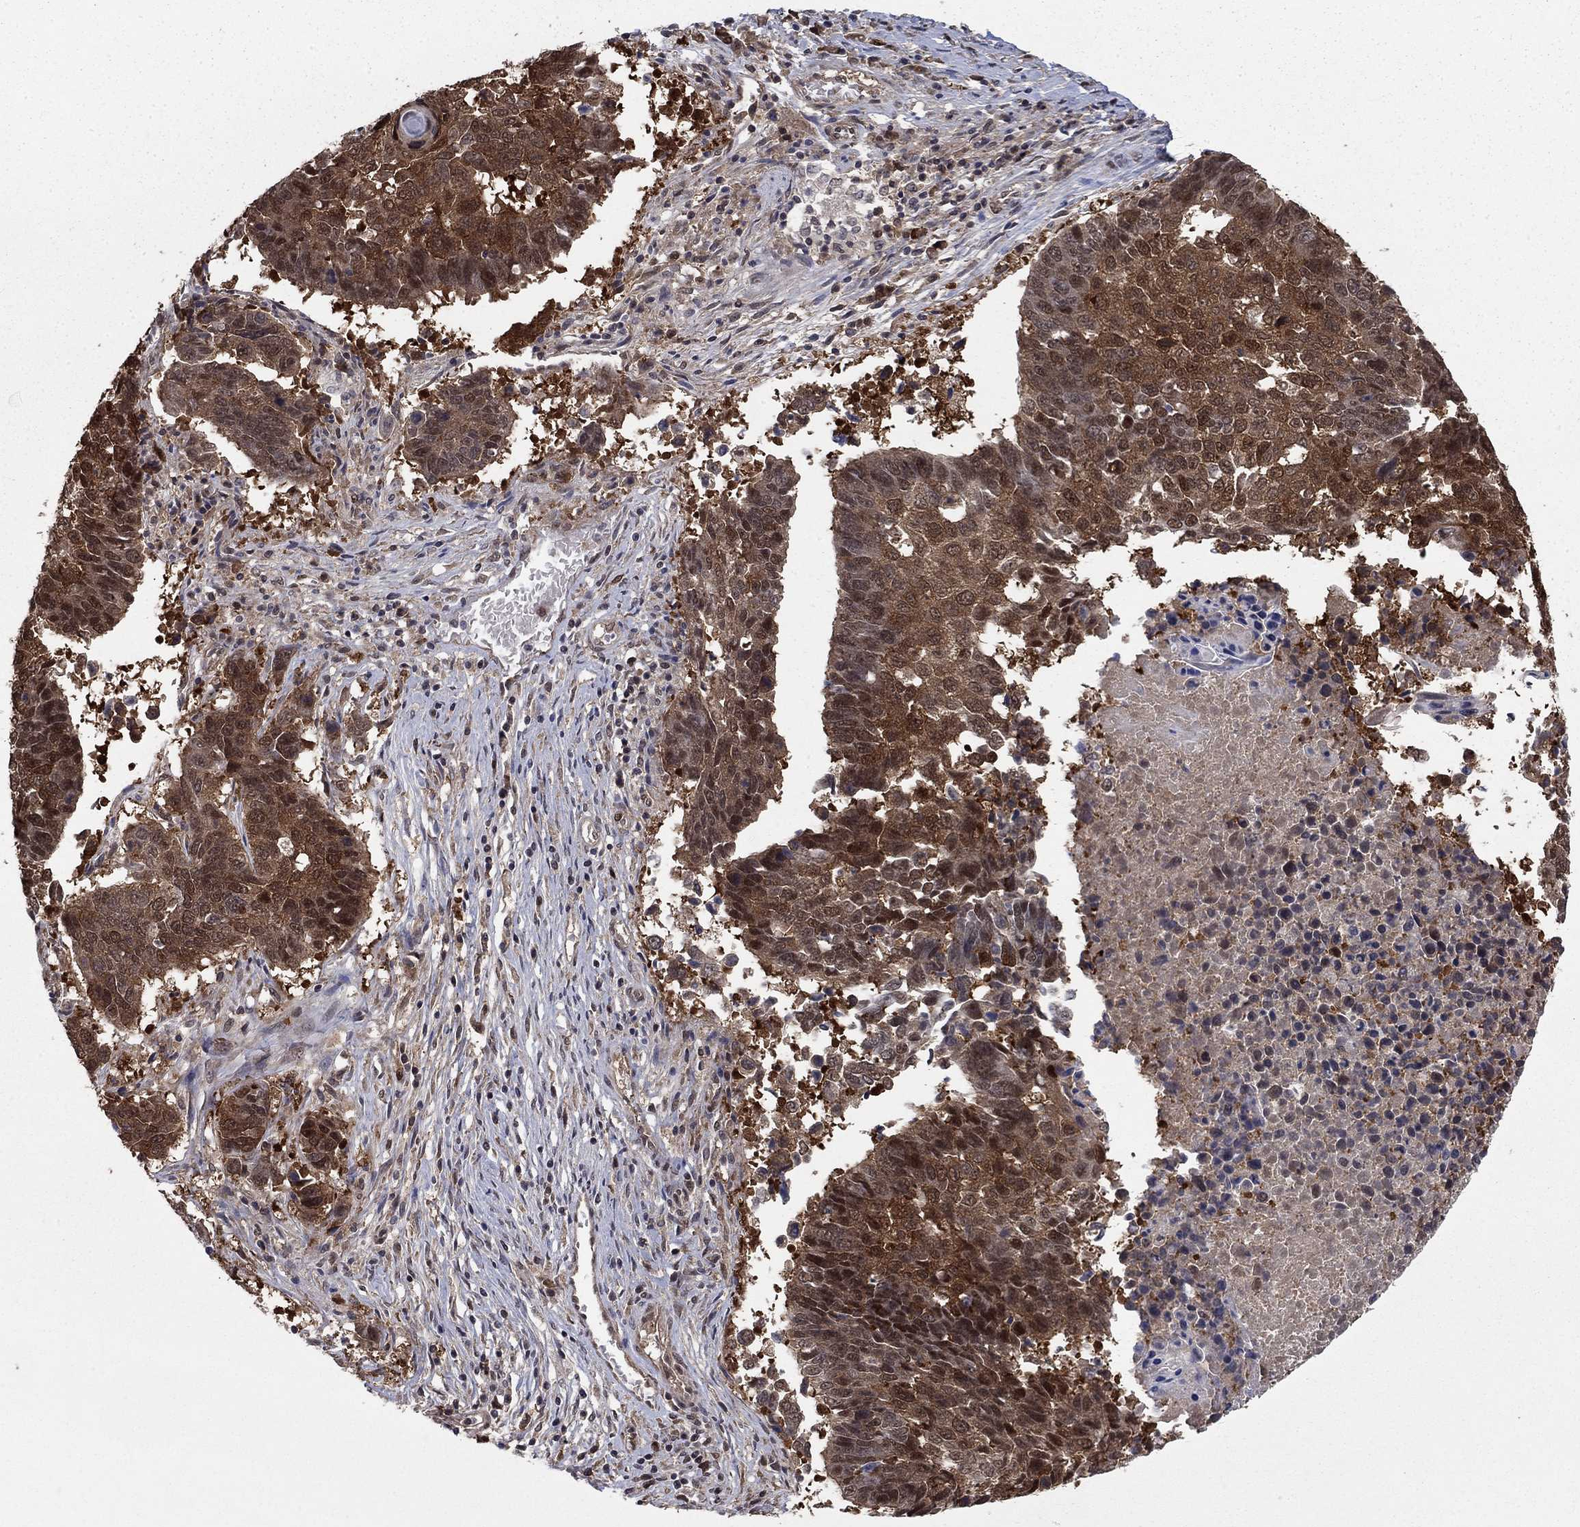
{"staining": {"intensity": "strong", "quantity": "25%-75%", "location": "cytoplasmic/membranous"}, "tissue": "lung cancer", "cell_type": "Tumor cells", "image_type": "cancer", "snomed": [{"axis": "morphology", "description": "Squamous cell carcinoma, NOS"}, {"axis": "topography", "description": "Lung"}], "caption": "IHC (DAB) staining of lung squamous cell carcinoma reveals strong cytoplasmic/membranous protein positivity in about 25%-75% of tumor cells.", "gene": "FKBP4", "patient": {"sex": "male", "age": 73}}